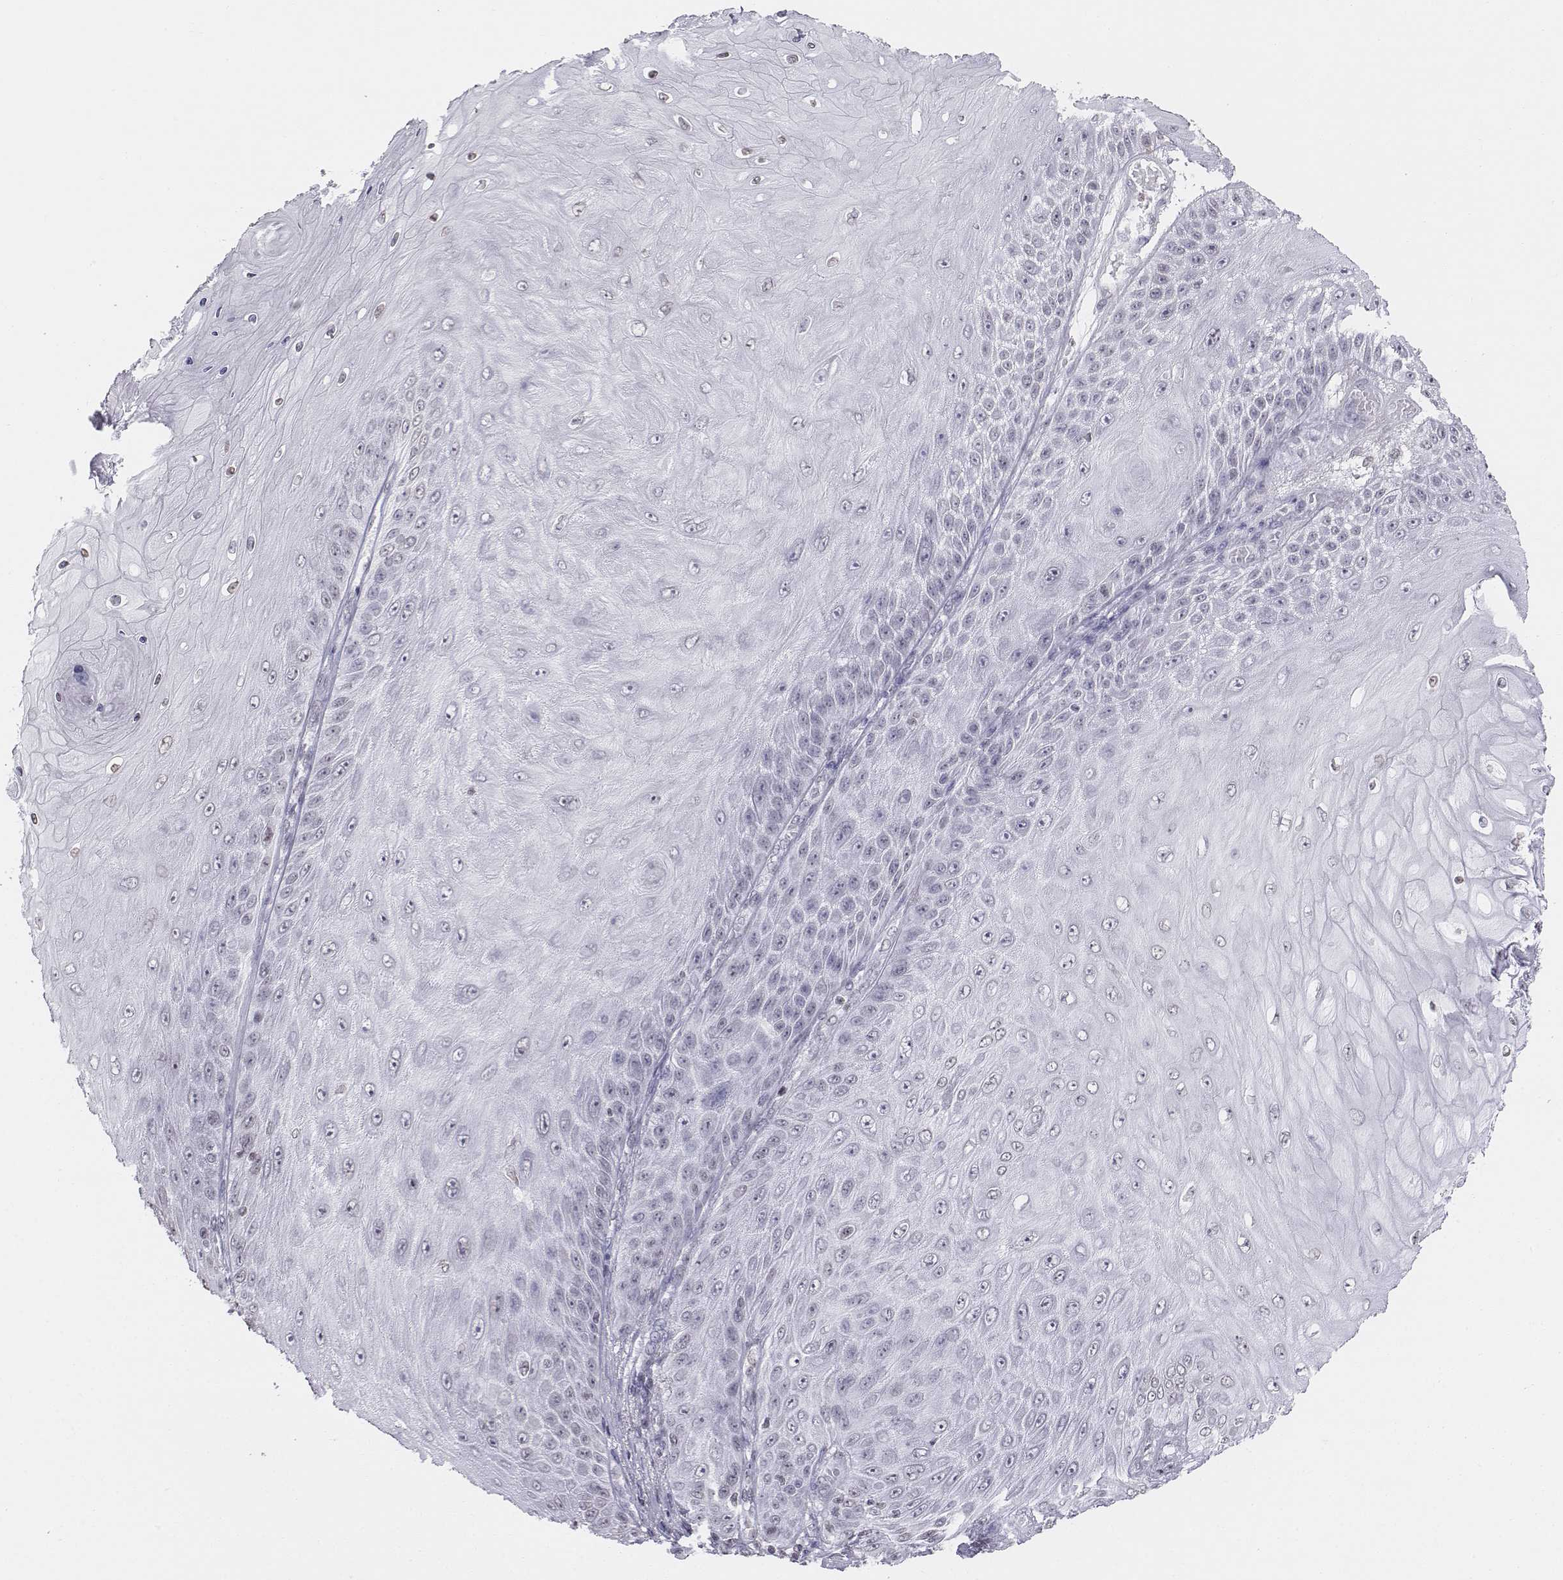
{"staining": {"intensity": "negative", "quantity": "none", "location": "none"}, "tissue": "skin cancer", "cell_type": "Tumor cells", "image_type": "cancer", "snomed": [{"axis": "morphology", "description": "Squamous cell carcinoma, NOS"}, {"axis": "topography", "description": "Skin"}], "caption": "Tumor cells are negative for brown protein staining in skin cancer (squamous cell carcinoma). (DAB (3,3'-diaminobenzidine) immunohistochemistry (IHC), high magnification).", "gene": "BARHL1", "patient": {"sex": "male", "age": 62}}